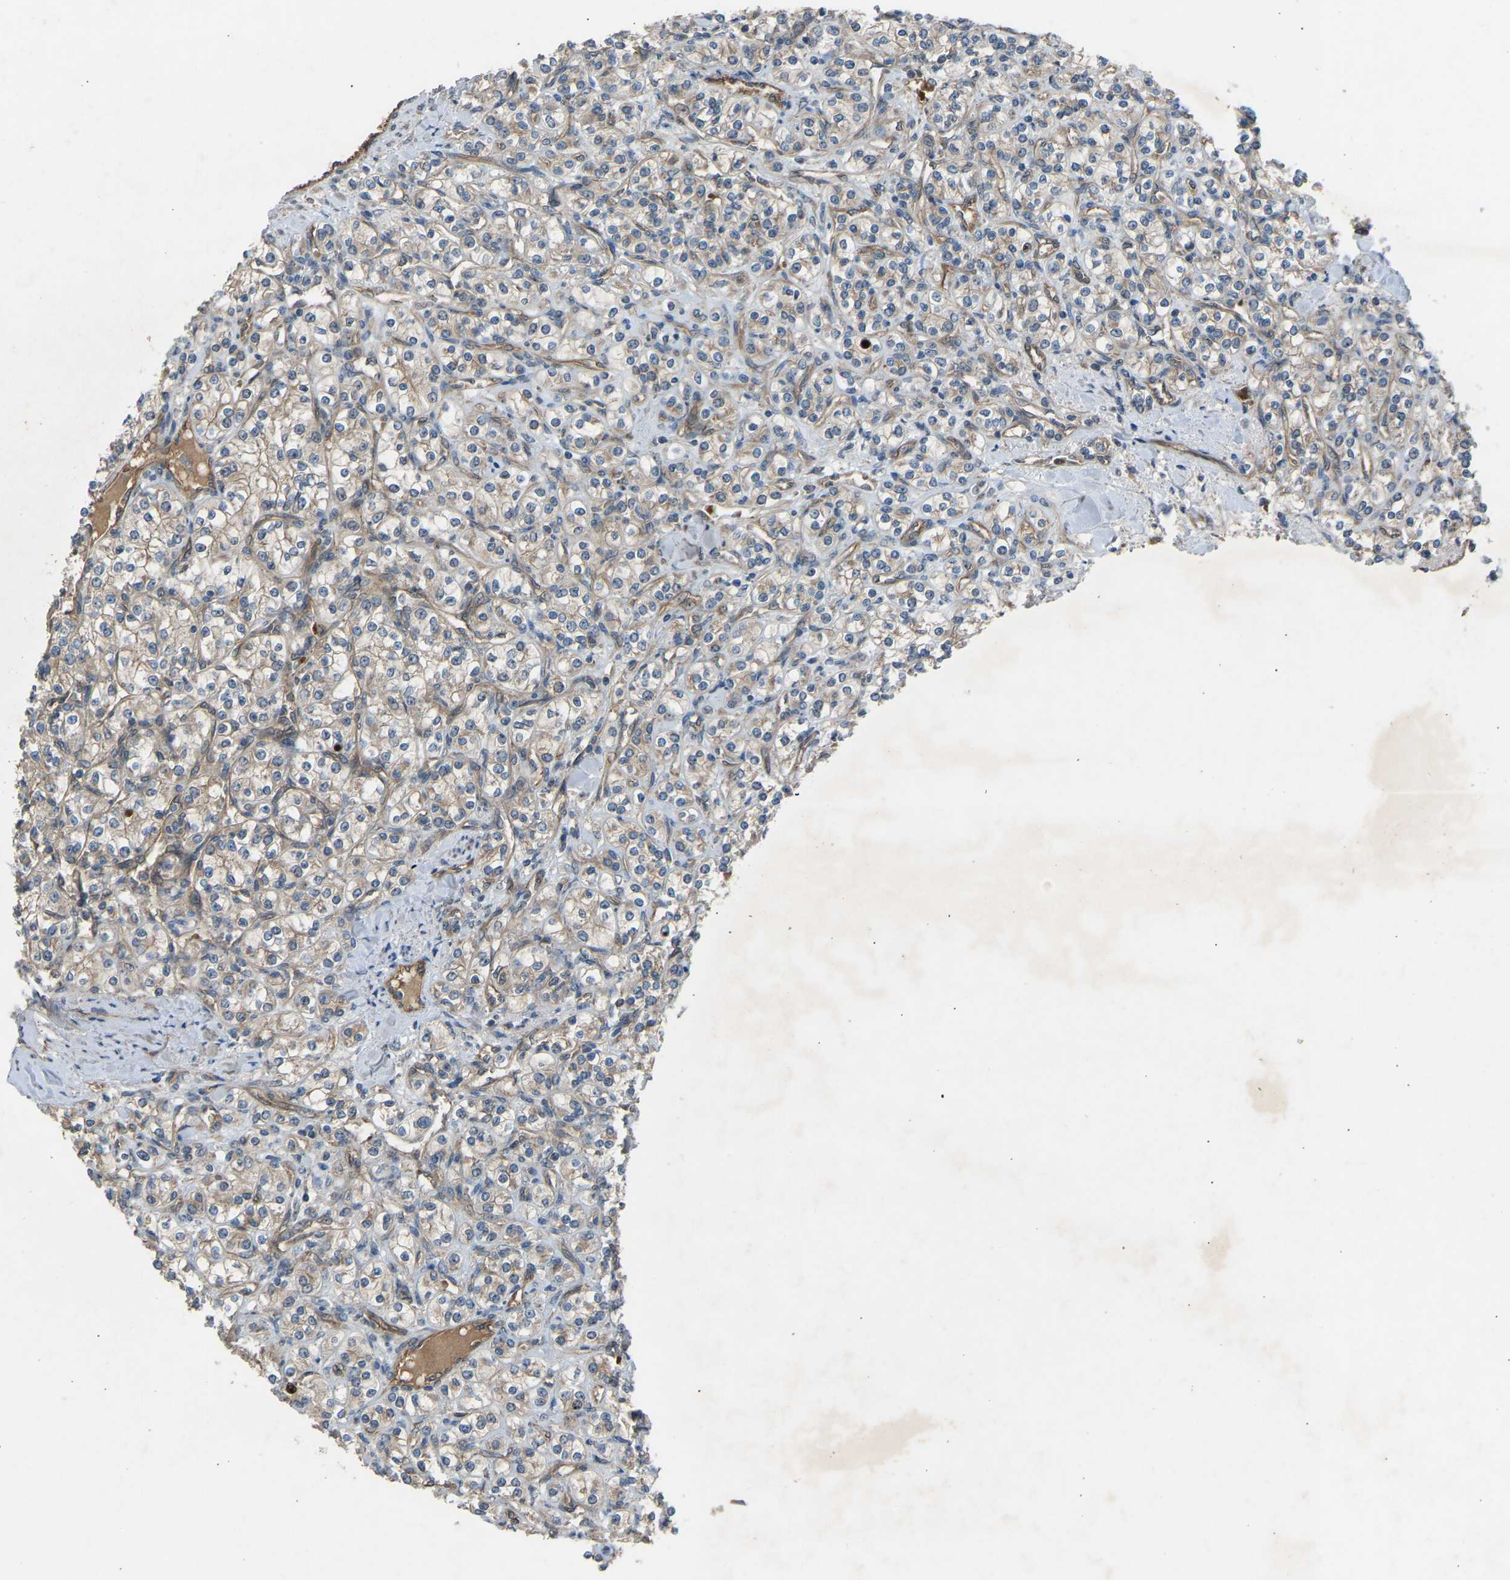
{"staining": {"intensity": "negative", "quantity": "none", "location": "none"}, "tissue": "renal cancer", "cell_type": "Tumor cells", "image_type": "cancer", "snomed": [{"axis": "morphology", "description": "Adenocarcinoma, NOS"}, {"axis": "topography", "description": "Kidney"}], "caption": "The photomicrograph exhibits no staining of tumor cells in renal cancer (adenocarcinoma).", "gene": "GAS2L1", "patient": {"sex": "male", "age": 77}}